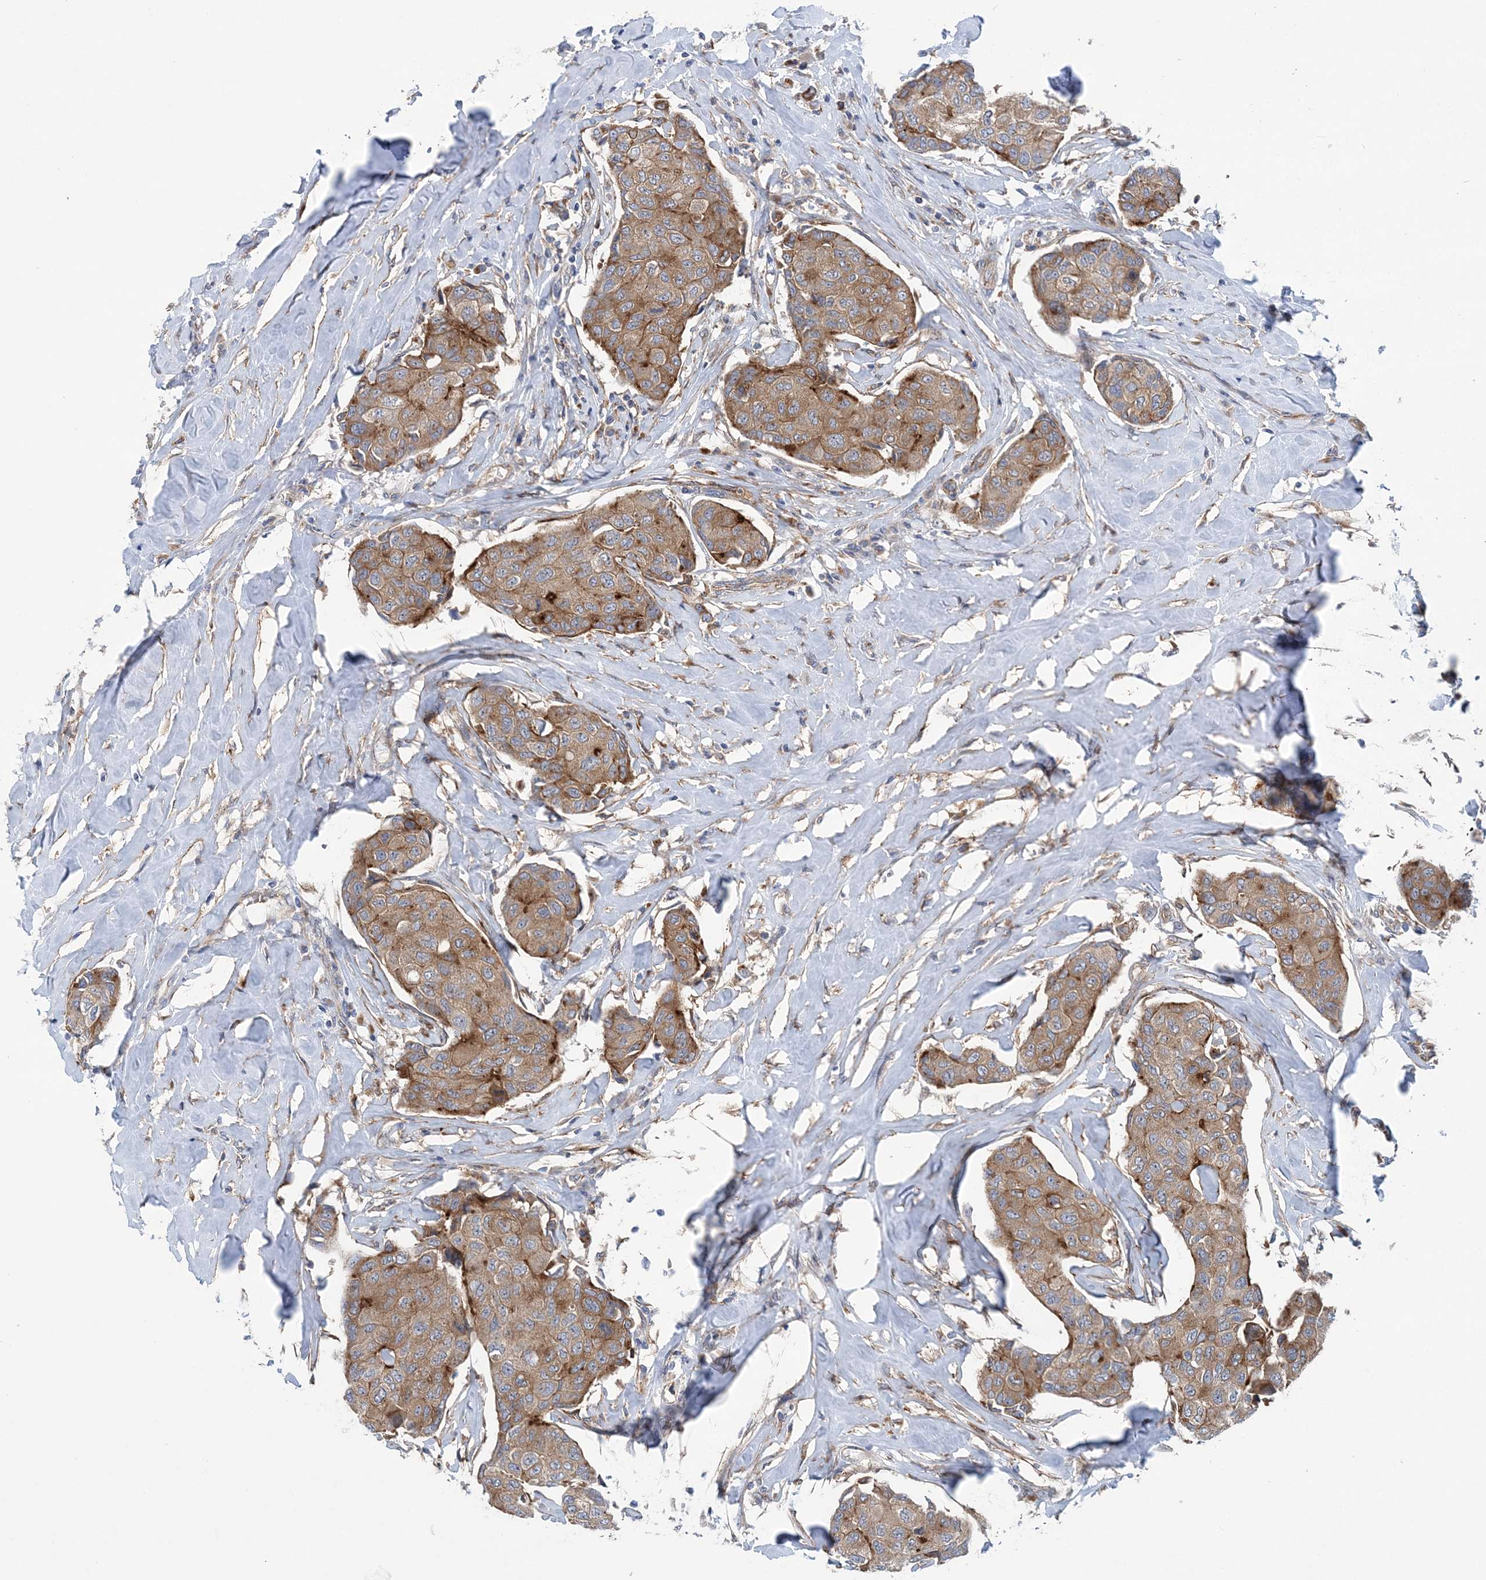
{"staining": {"intensity": "moderate", "quantity": ">75%", "location": "cytoplasmic/membranous"}, "tissue": "breast cancer", "cell_type": "Tumor cells", "image_type": "cancer", "snomed": [{"axis": "morphology", "description": "Duct carcinoma"}, {"axis": "topography", "description": "Breast"}], "caption": "Immunohistochemistry of breast intraductal carcinoma demonstrates medium levels of moderate cytoplasmic/membranous staining in approximately >75% of tumor cells.", "gene": "PTTG1IP", "patient": {"sex": "female", "age": 80}}